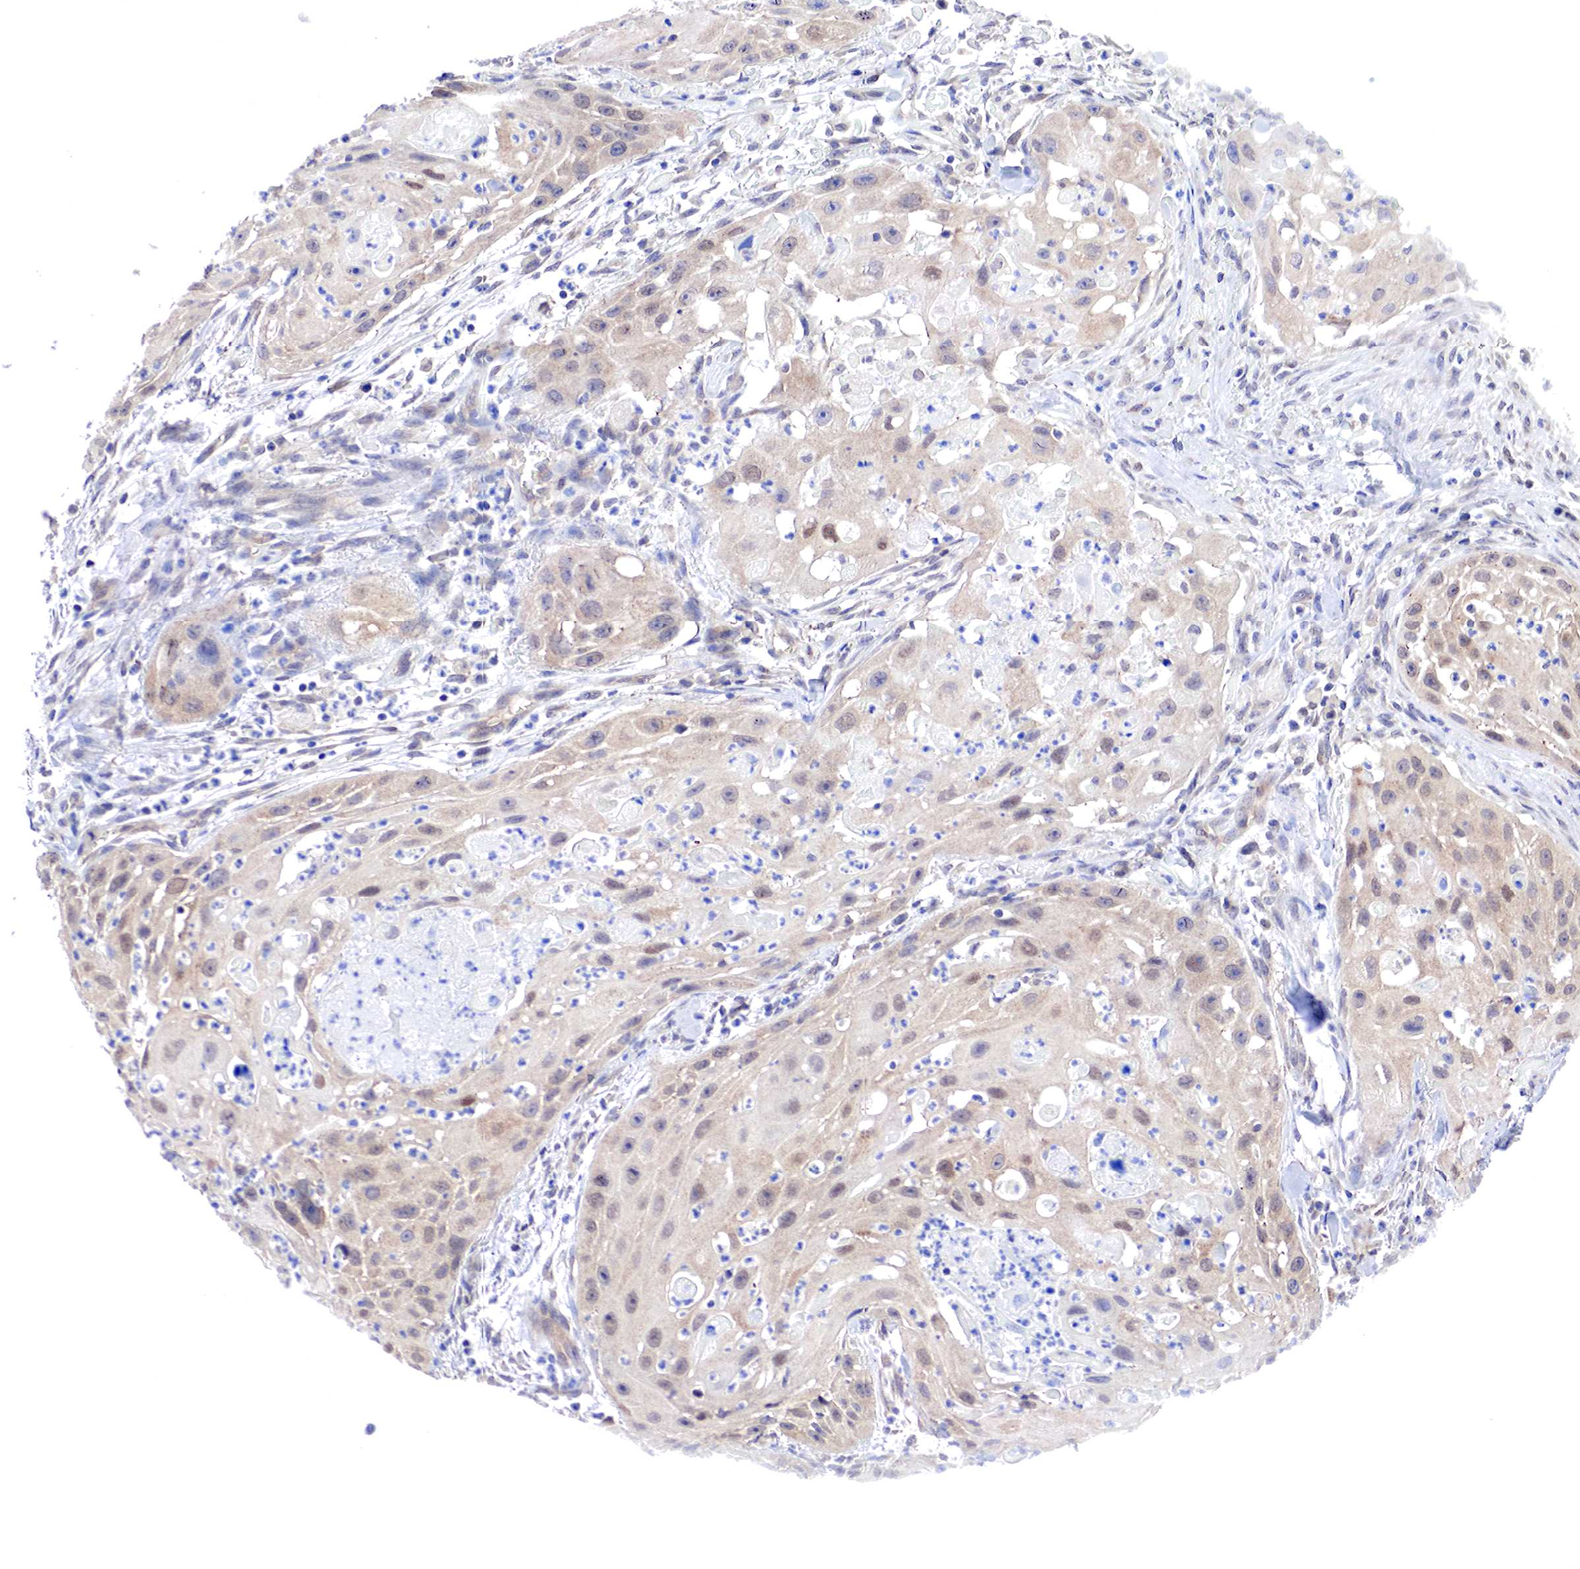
{"staining": {"intensity": "weak", "quantity": ">75%", "location": "cytoplasmic/membranous,nuclear"}, "tissue": "head and neck cancer", "cell_type": "Tumor cells", "image_type": "cancer", "snomed": [{"axis": "morphology", "description": "Squamous cell carcinoma, NOS"}, {"axis": "topography", "description": "Head-Neck"}], "caption": "Weak cytoplasmic/membranous and nuclear expression for a protein is appreciated in approximately >75% of tumor cells of squamous cell carcinoma (head and neck) using immunohistochemistry (IHC).", "gene": "PABIR2", "patient": {"sex": "male", "age": 64}}